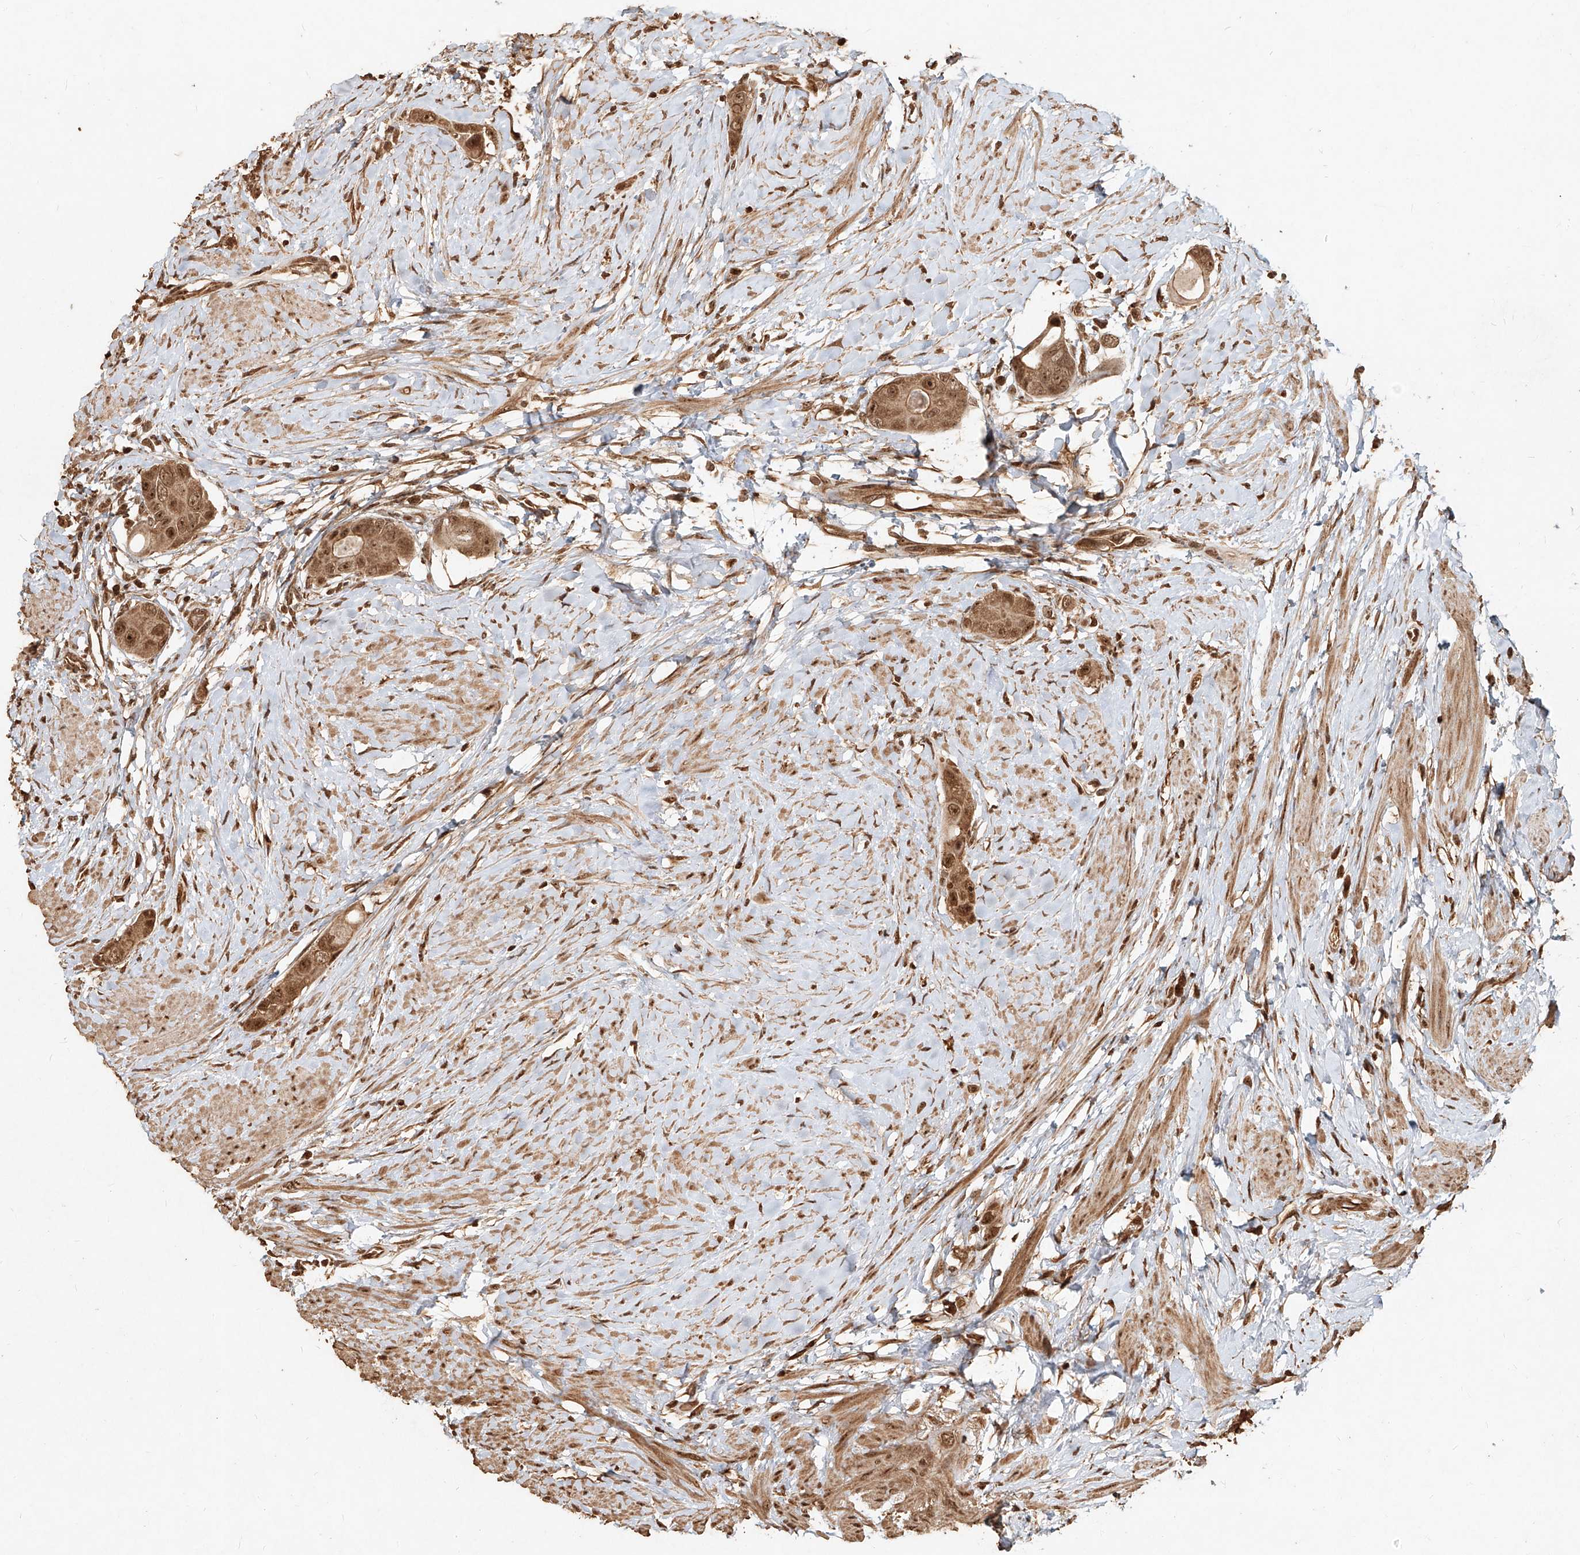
{"staining": {"intensity": "moderate", "quantity": ">75%", "location": "cytoplasmic/membranous,nuclear"}, "tissue": "colorectal cancer", "cell_type": "Tumor cells", "image_type": "cancer", "snomed": [{"axis": "morphology", "description": "Adenocarcinoma, NOS"}, {"axis": "topography", "description": "Rectum"}], "caption": "Colorectal adenocarcinoma stained for a protein (brown) reveals moderate cytoplasmic/membranous and nuclear positive positivity in about >75% of tumor cells.", "gene": "UBE2K", "patient": {"sex": "male", "age": 51}}